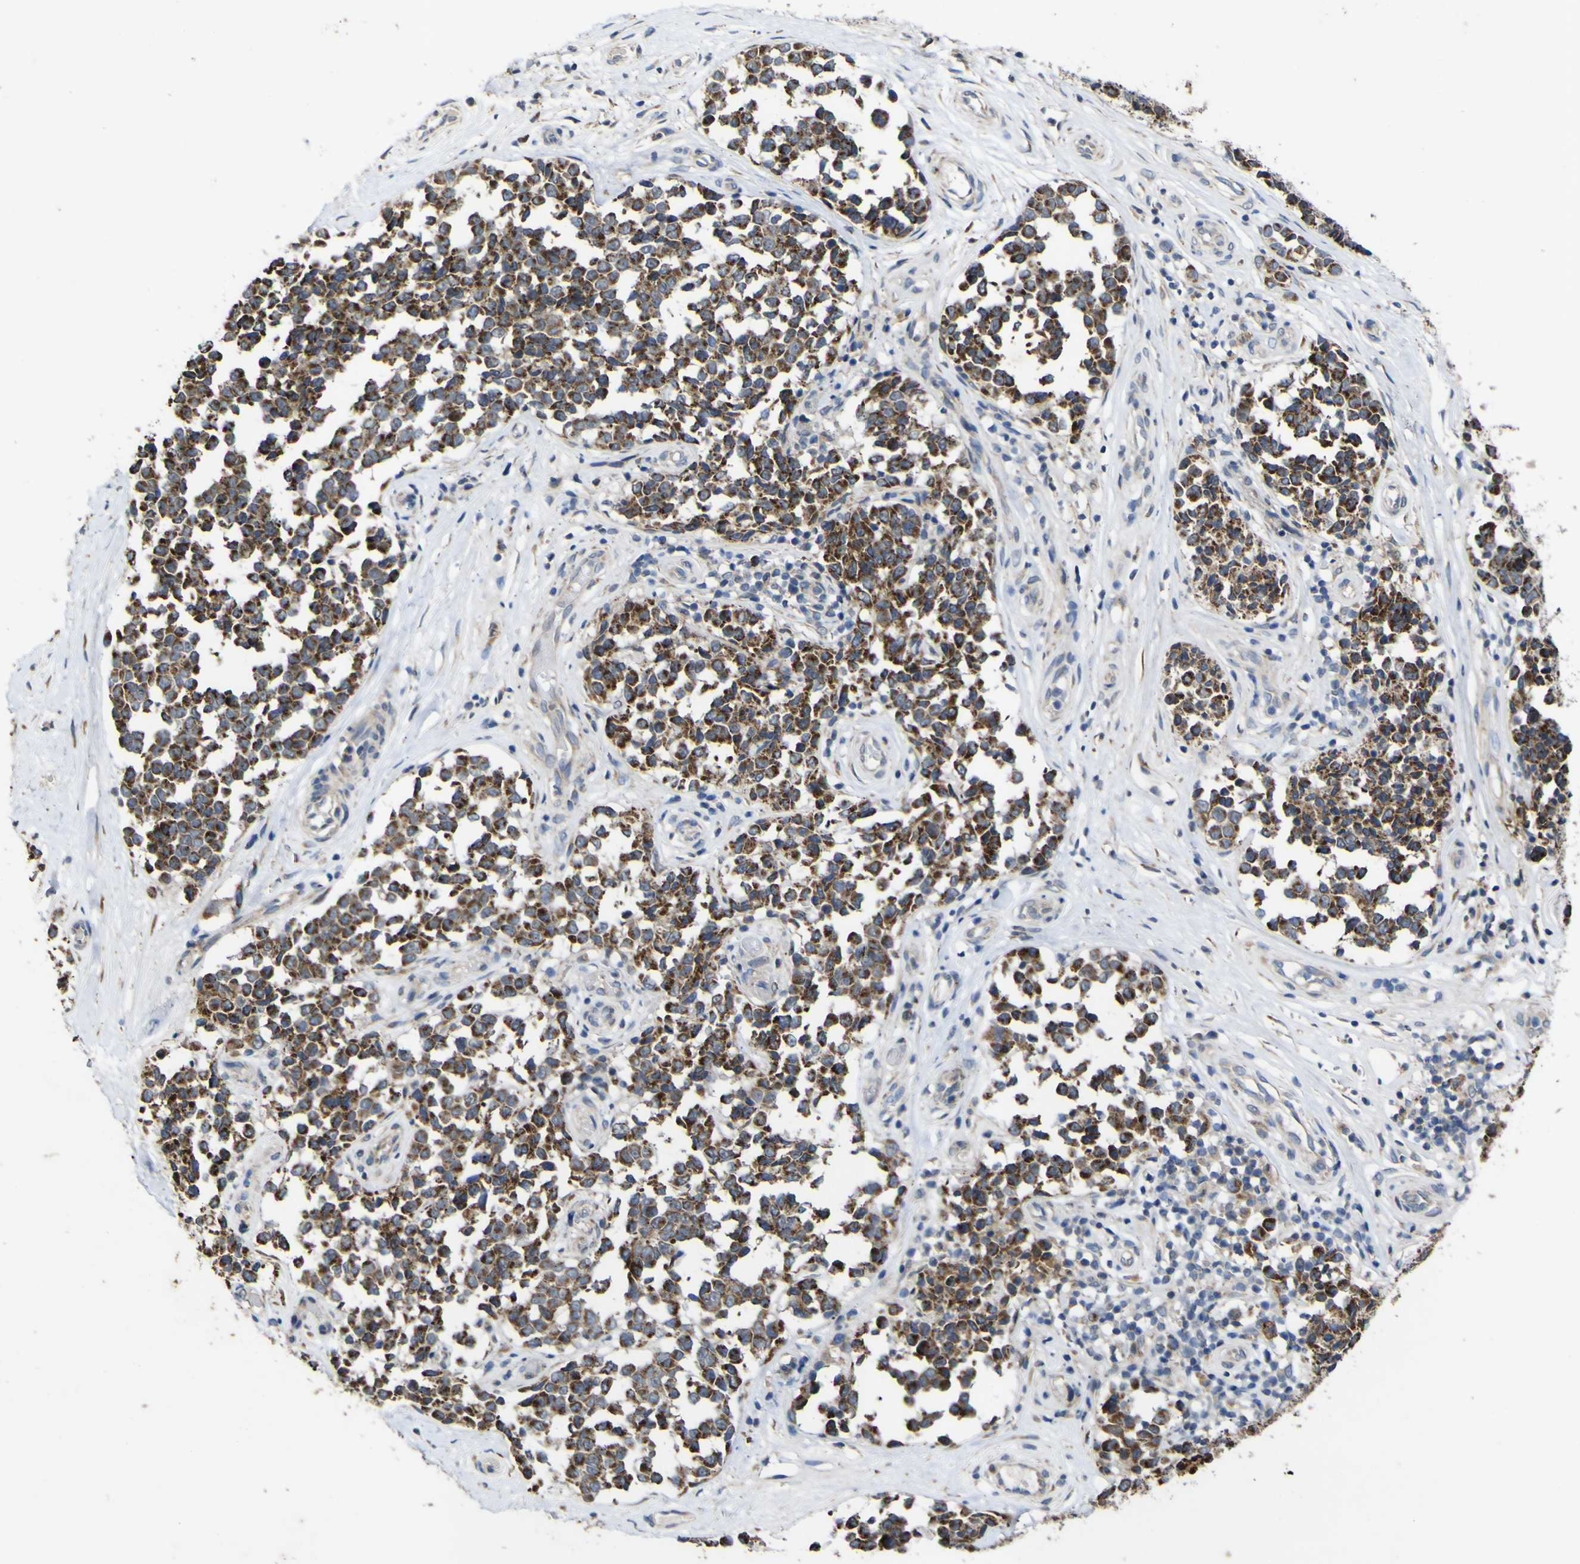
{"staining": {"intensity": "moderate", "quantity": ">75%", "location": "cytoplasmic/membranous"}, "tissue": "melanoma", "cell_type": "Tumor cells", "image_type": "cancer", "snomed": [{"axis": "morphology", "description": "Malignant melanoma, NOS"}, {"axis": "topography", "description": "Skin"}], "caption": "Immunohistochemical staining of human melanoma reveals moderate cytoplasmic/membranous protein staining in approximately >75% of tumor cells.", "gene": "IRAK2", "patient": {"sex": "female", "age": 64}}